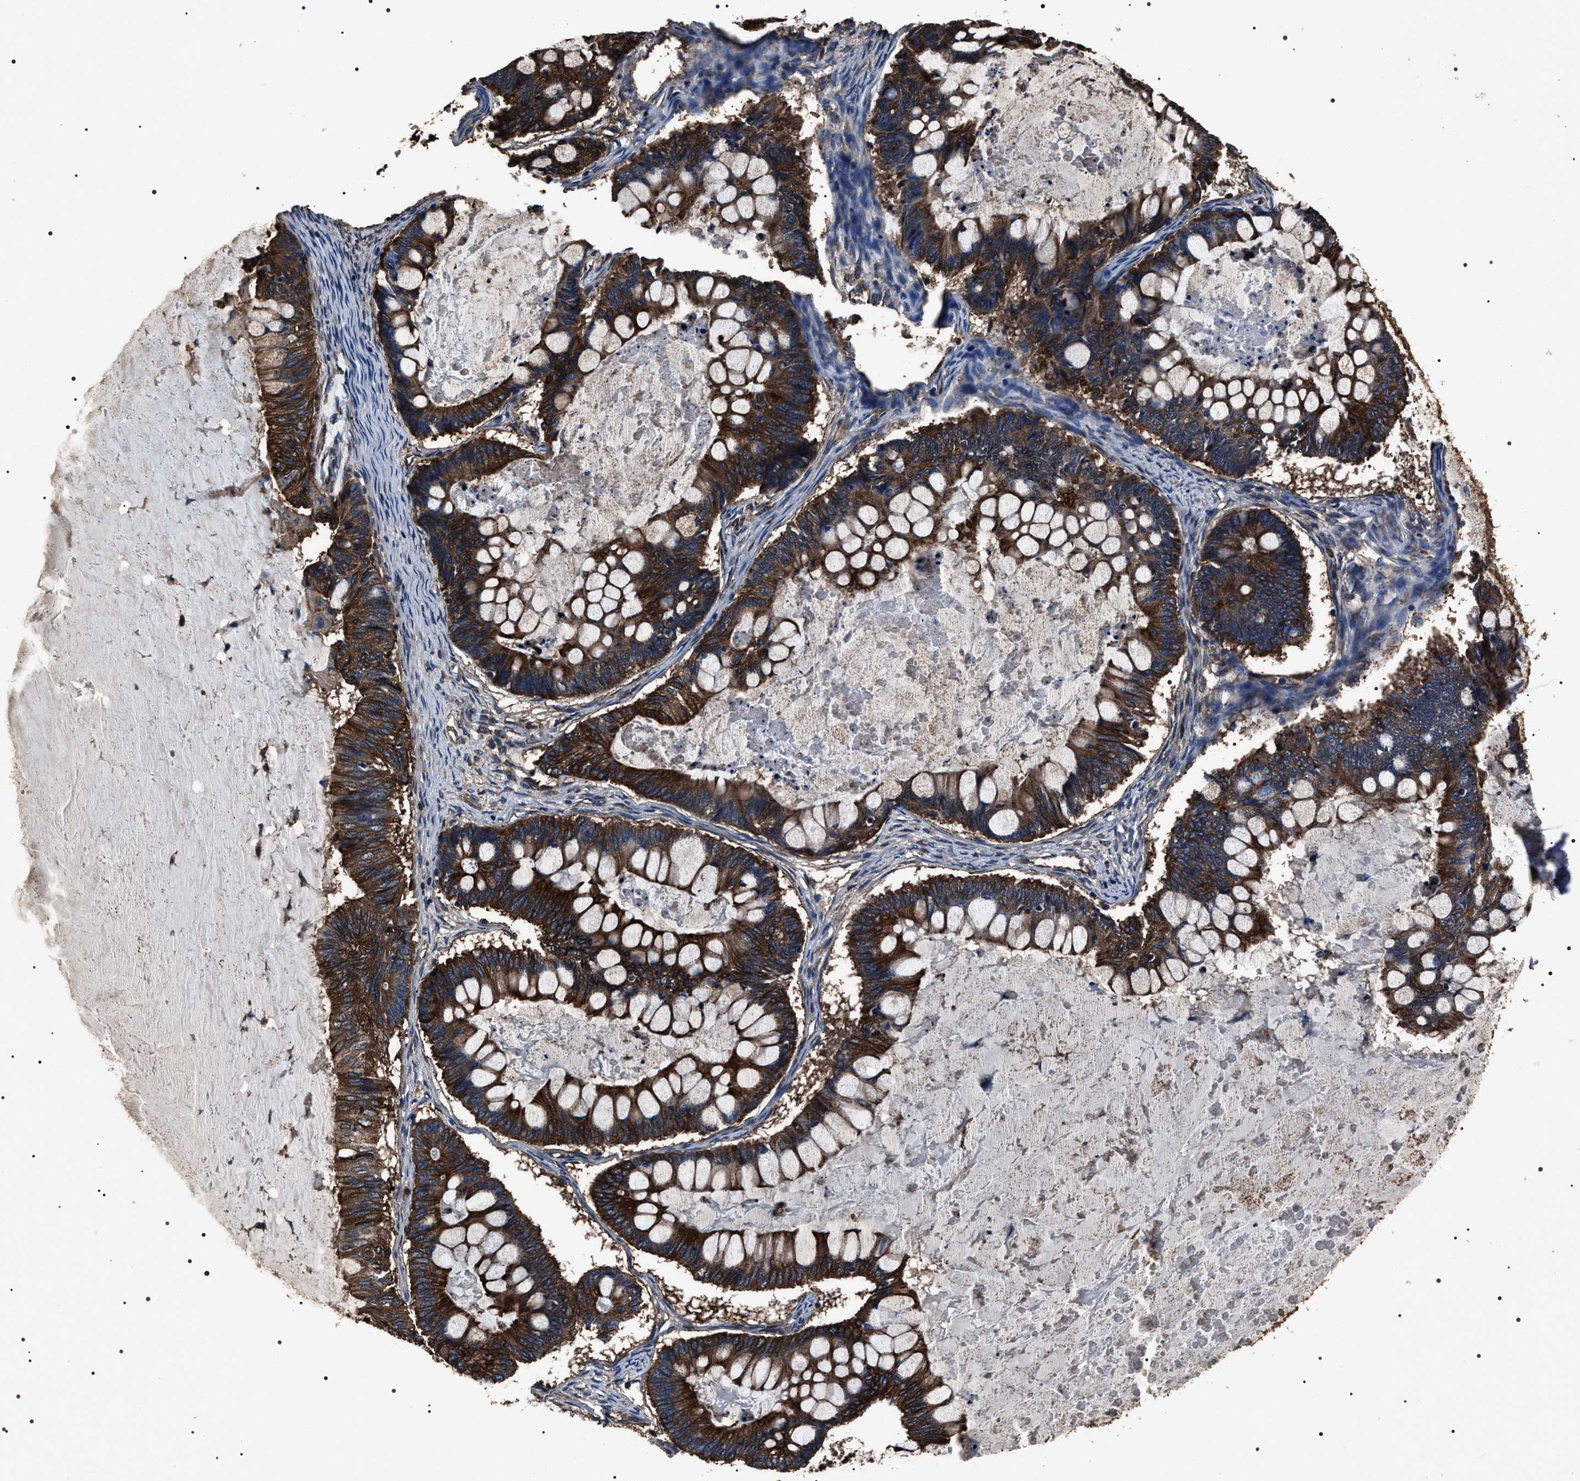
{"staining": {"intensity": "strong", "quantity": ">75%", "location": "cytoplasmic/membranous"}, "tissue": "ovarian cancer", "cell_type": "Tumor cells", "image_type": "cancer", "snomed": [{"axis": "morphology", "description": "Cystadenocarcinoma, mucinous, NOS"}, {"axis": "topography", "description": "Ovary"}], "caption": "Immunohistochemistry (DAB) staining of human ovarian cancer displays strong cytoplasmic/membranous protein staining in about >75% of tumor cells.", "gene": "HSCB", "patient": {"sex": "female", "age": 61}}